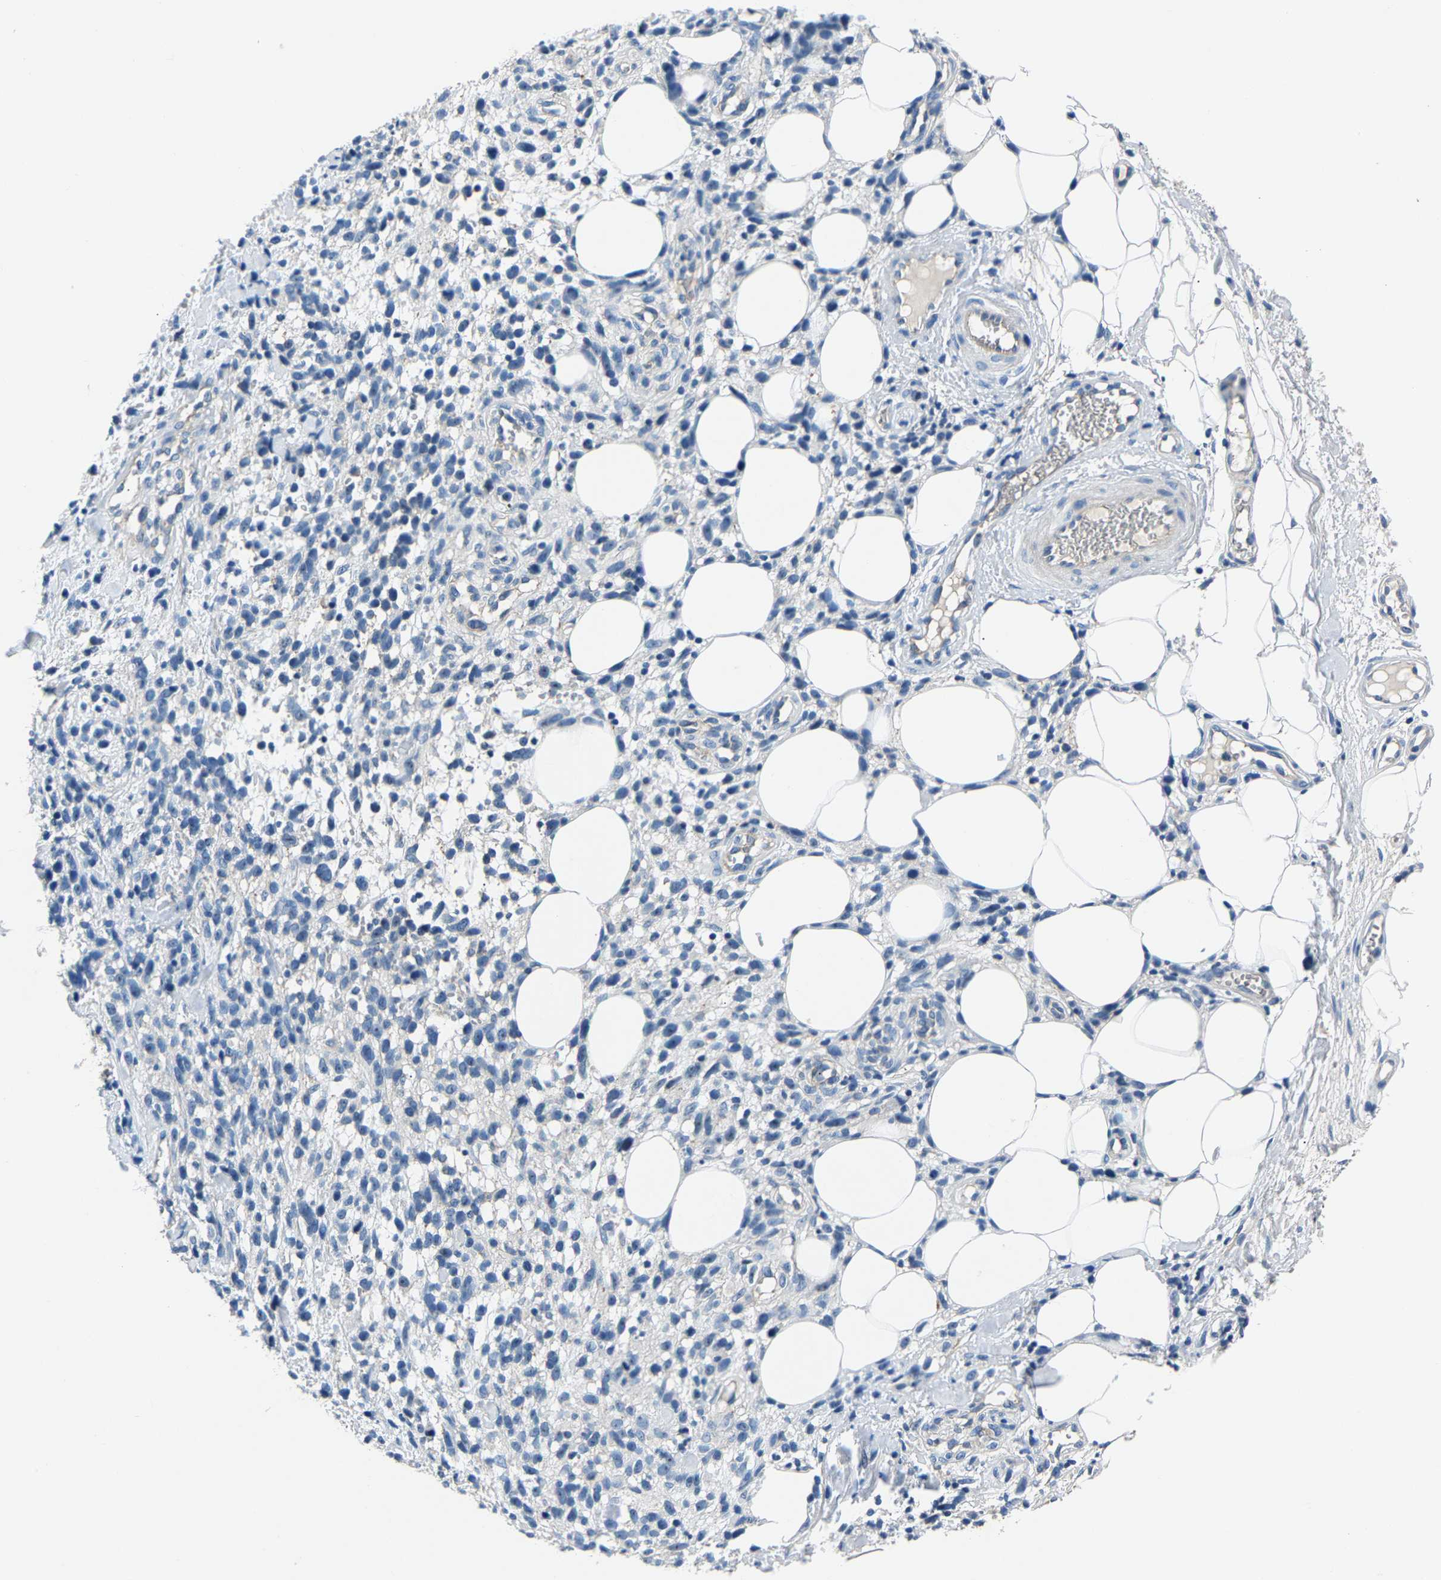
{"staining": {"intensity": "negative", "quantity": "none", "location": "none"}, "tissue": "melanoma", "cell_type": "Tumor cells", "image_type": "cancer", "snomed": [{"axis": "morphology", "description": "Malignant melanoma, NOS"}, {"axis": "topography", "description": "Skin"}], "caption": "High power microscopy image of an immunohistochemistry photomicrograph of melanoma, revealing no significant staining in tumor cells. (Brightfield microscopy of DAB (3,3'-diaminobenzidine) immunohistochemistry (IHC) at high magnification).", "gene": "DNAAF5", "patient": {"sex": "female", "age": 55}}